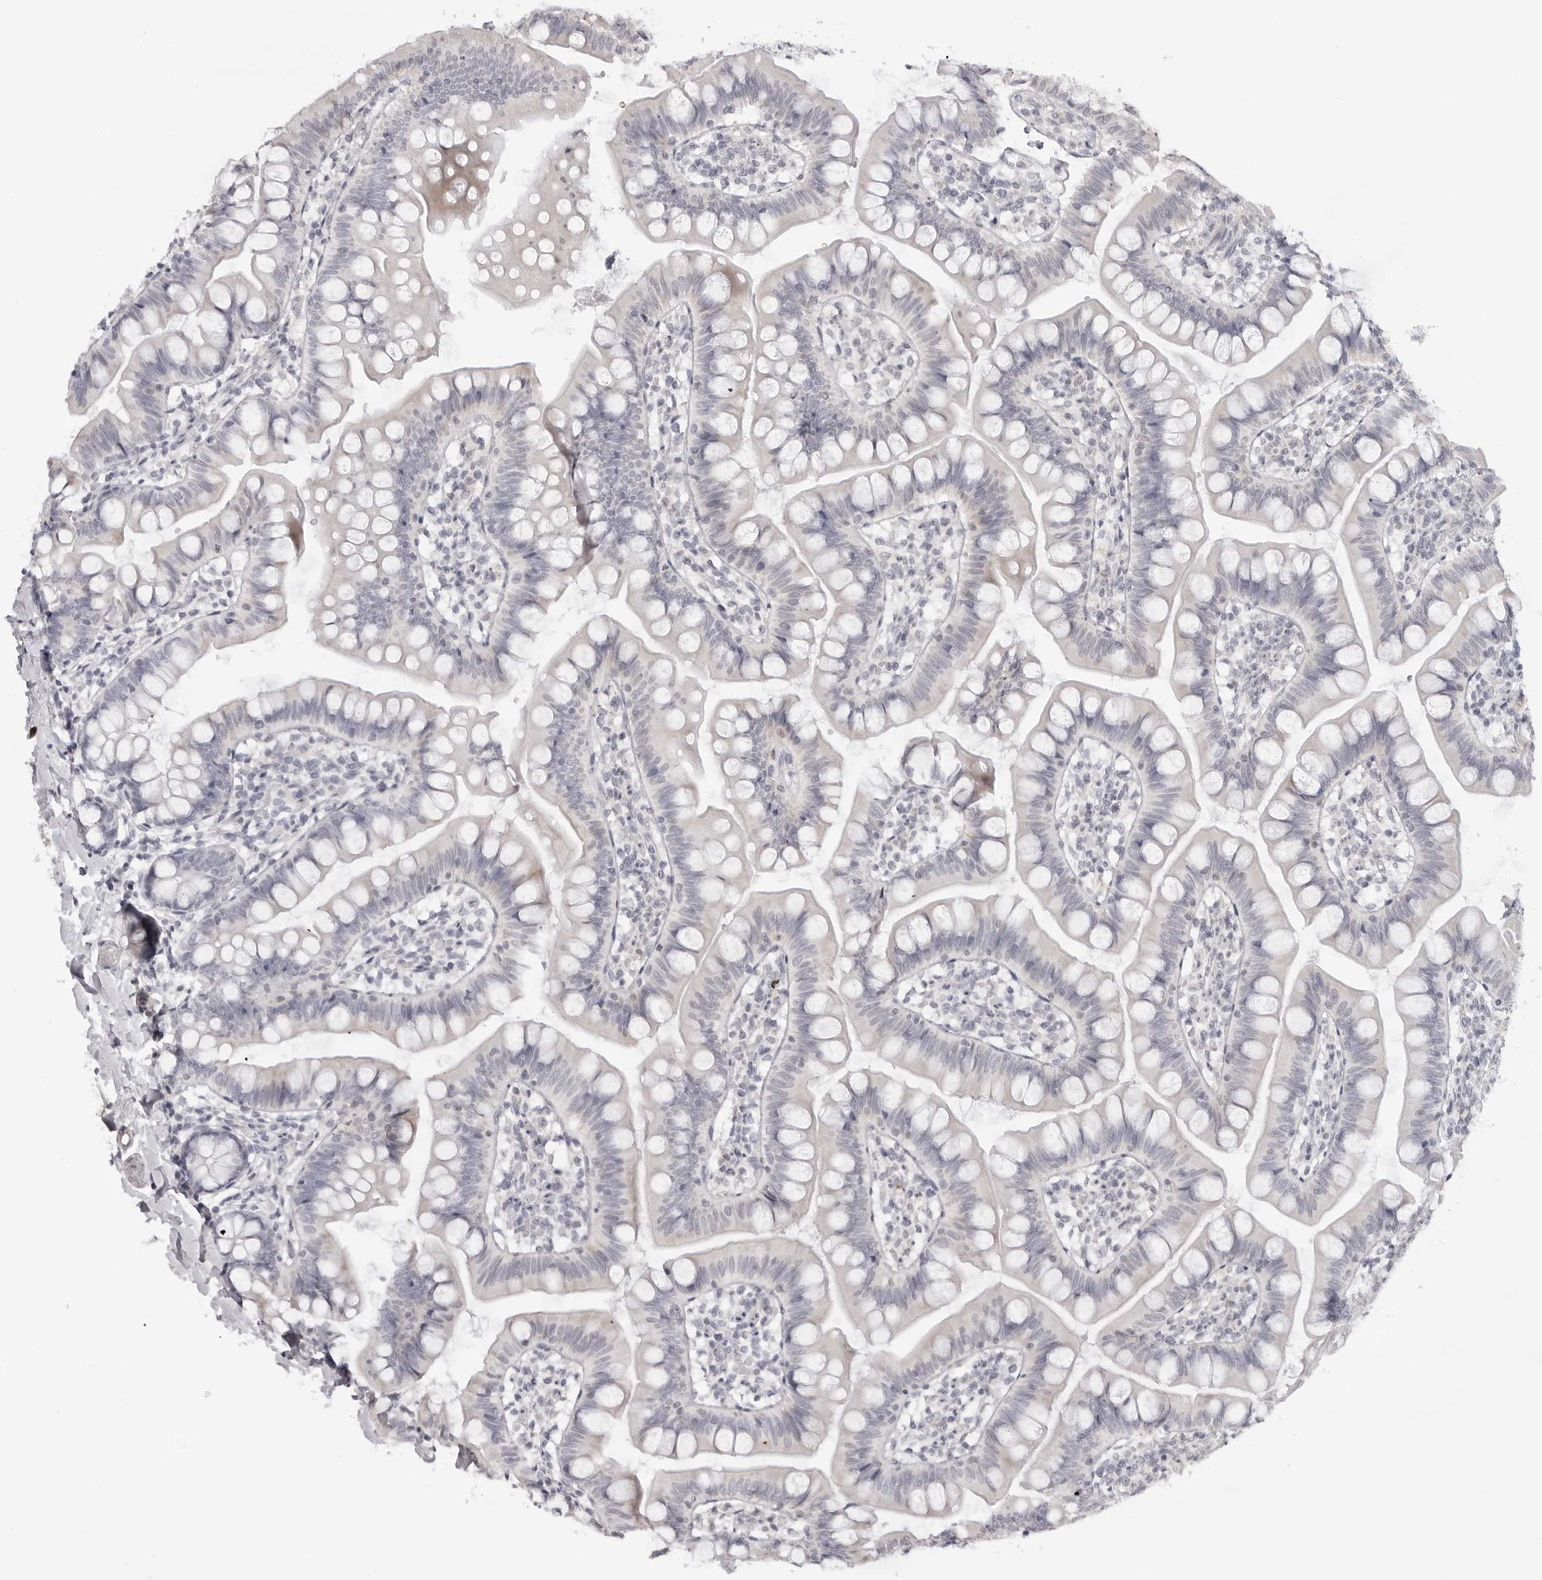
{"staining": {"intensity": "weak", "quantity": "<25%", "location": "cytoplasmic/membranous"}, "tissue": "small intestine", "cell_type": "Glandular cells", "image_type": "normal", "snomed": [{"axis": "morphology", "description": "Normal tissue, NOS"}, {"axis": "topography", "description": "Small intestine"}], "caption": "IHC histopathology image of unremarkable small intestine stained for a protein (brown), which reveals no positivity in glandular cells. The staining was performed using DAB to visualize the protein expression in brown, while the nuclei were stained in blue with hematoxylin (Magnification: 20x).", "gene": "ACP6", "patient": {"sex": "male", "age": 7}}